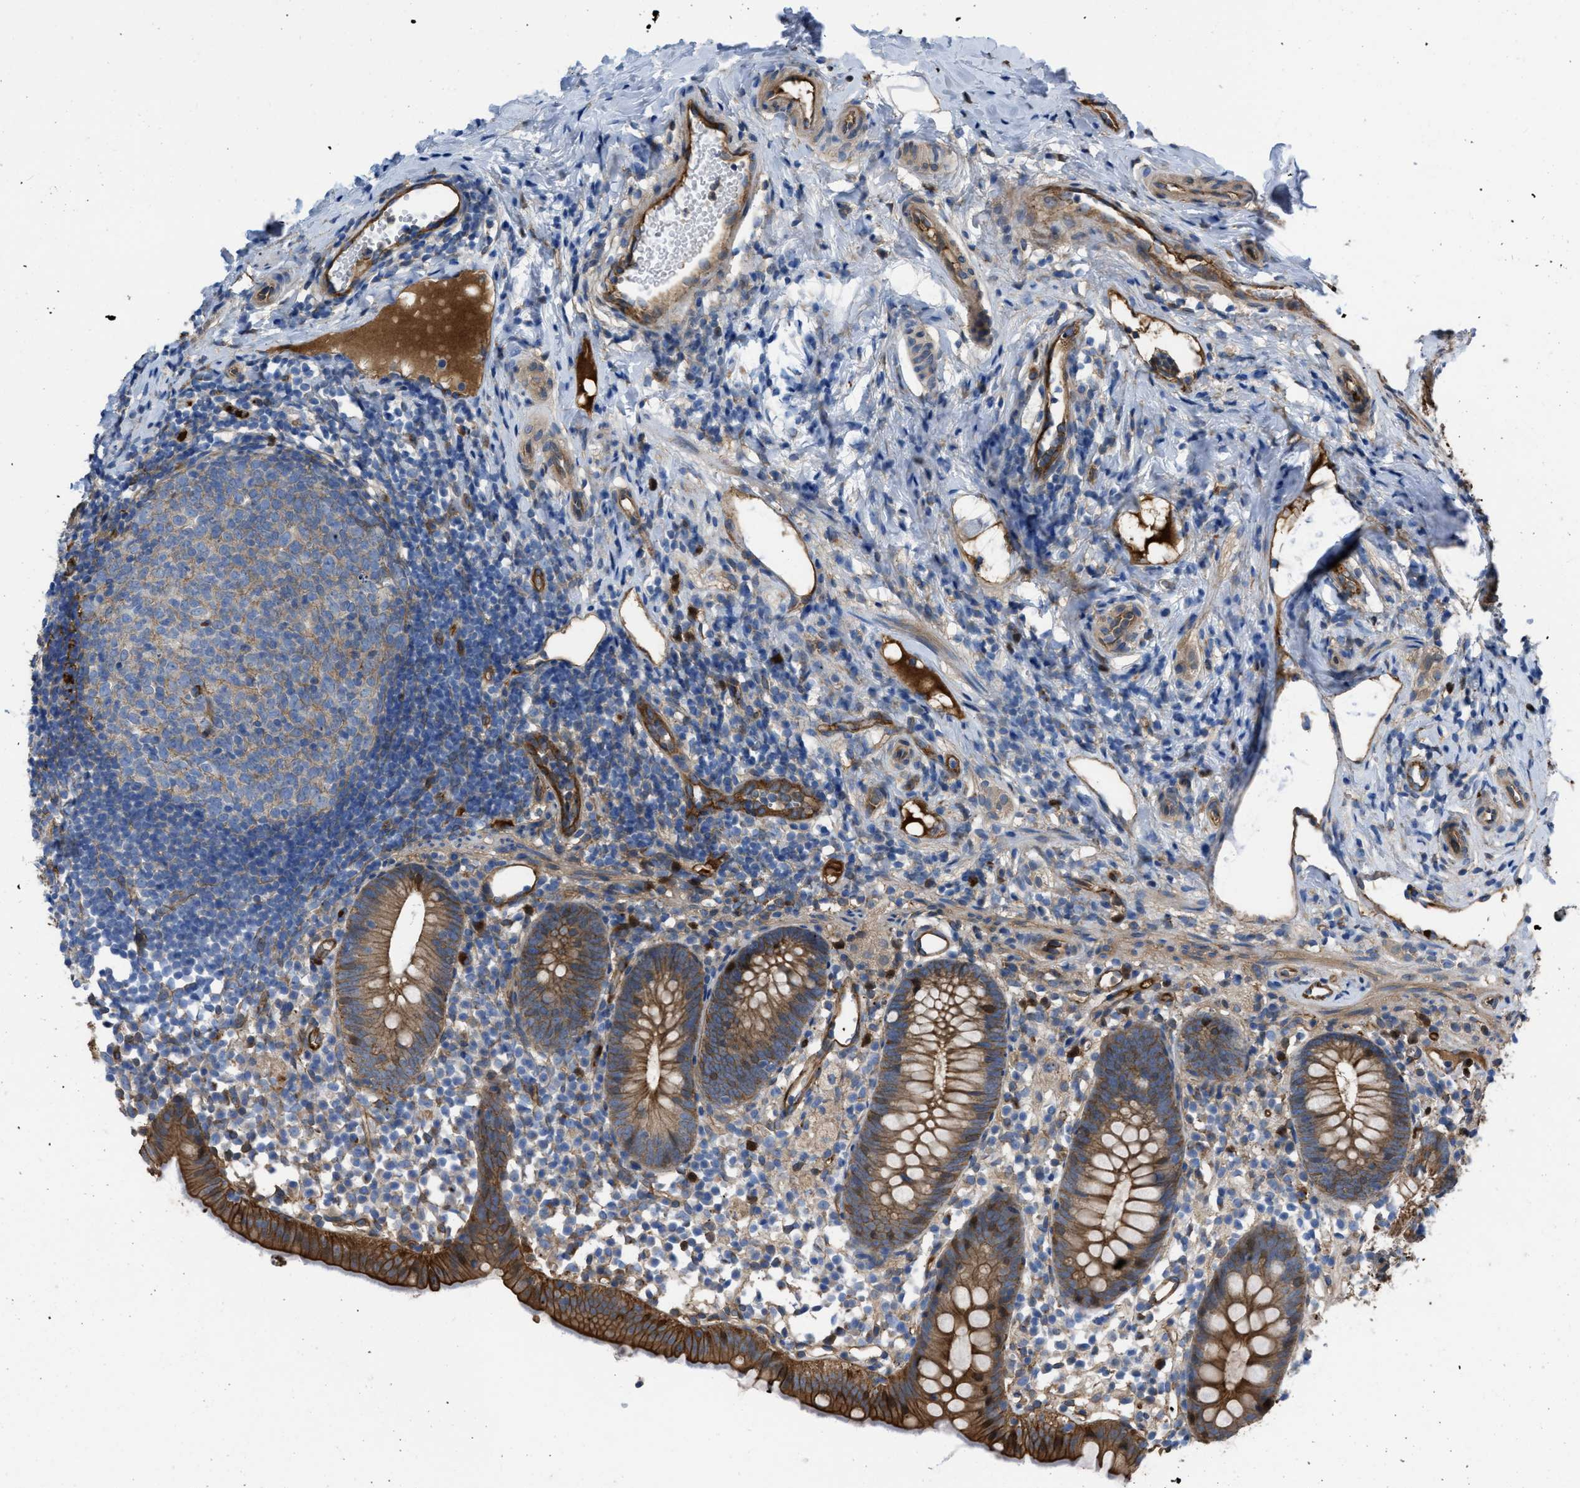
{"staining": {"intensity": "strong", "quantity": ">75%", "location": "cytoplasmic/membranous"}, "tissue": "appendix", "cell_type": "Glandular cells", "image_type": "normal", "snomed": [{"axis": "morphology", "description": "Normal tissue, NOS"}, {"axis": "topography", "description": "Appendix"}], "caption": "Approximately >75% of glandular cells in normal human appendix exhibit strong cytoplasmic/membranous protein staining as visualized by brown immunohistochemical staining.", "gene": "TRIOBP", "patient": {"sex": "female", "age": 20}}